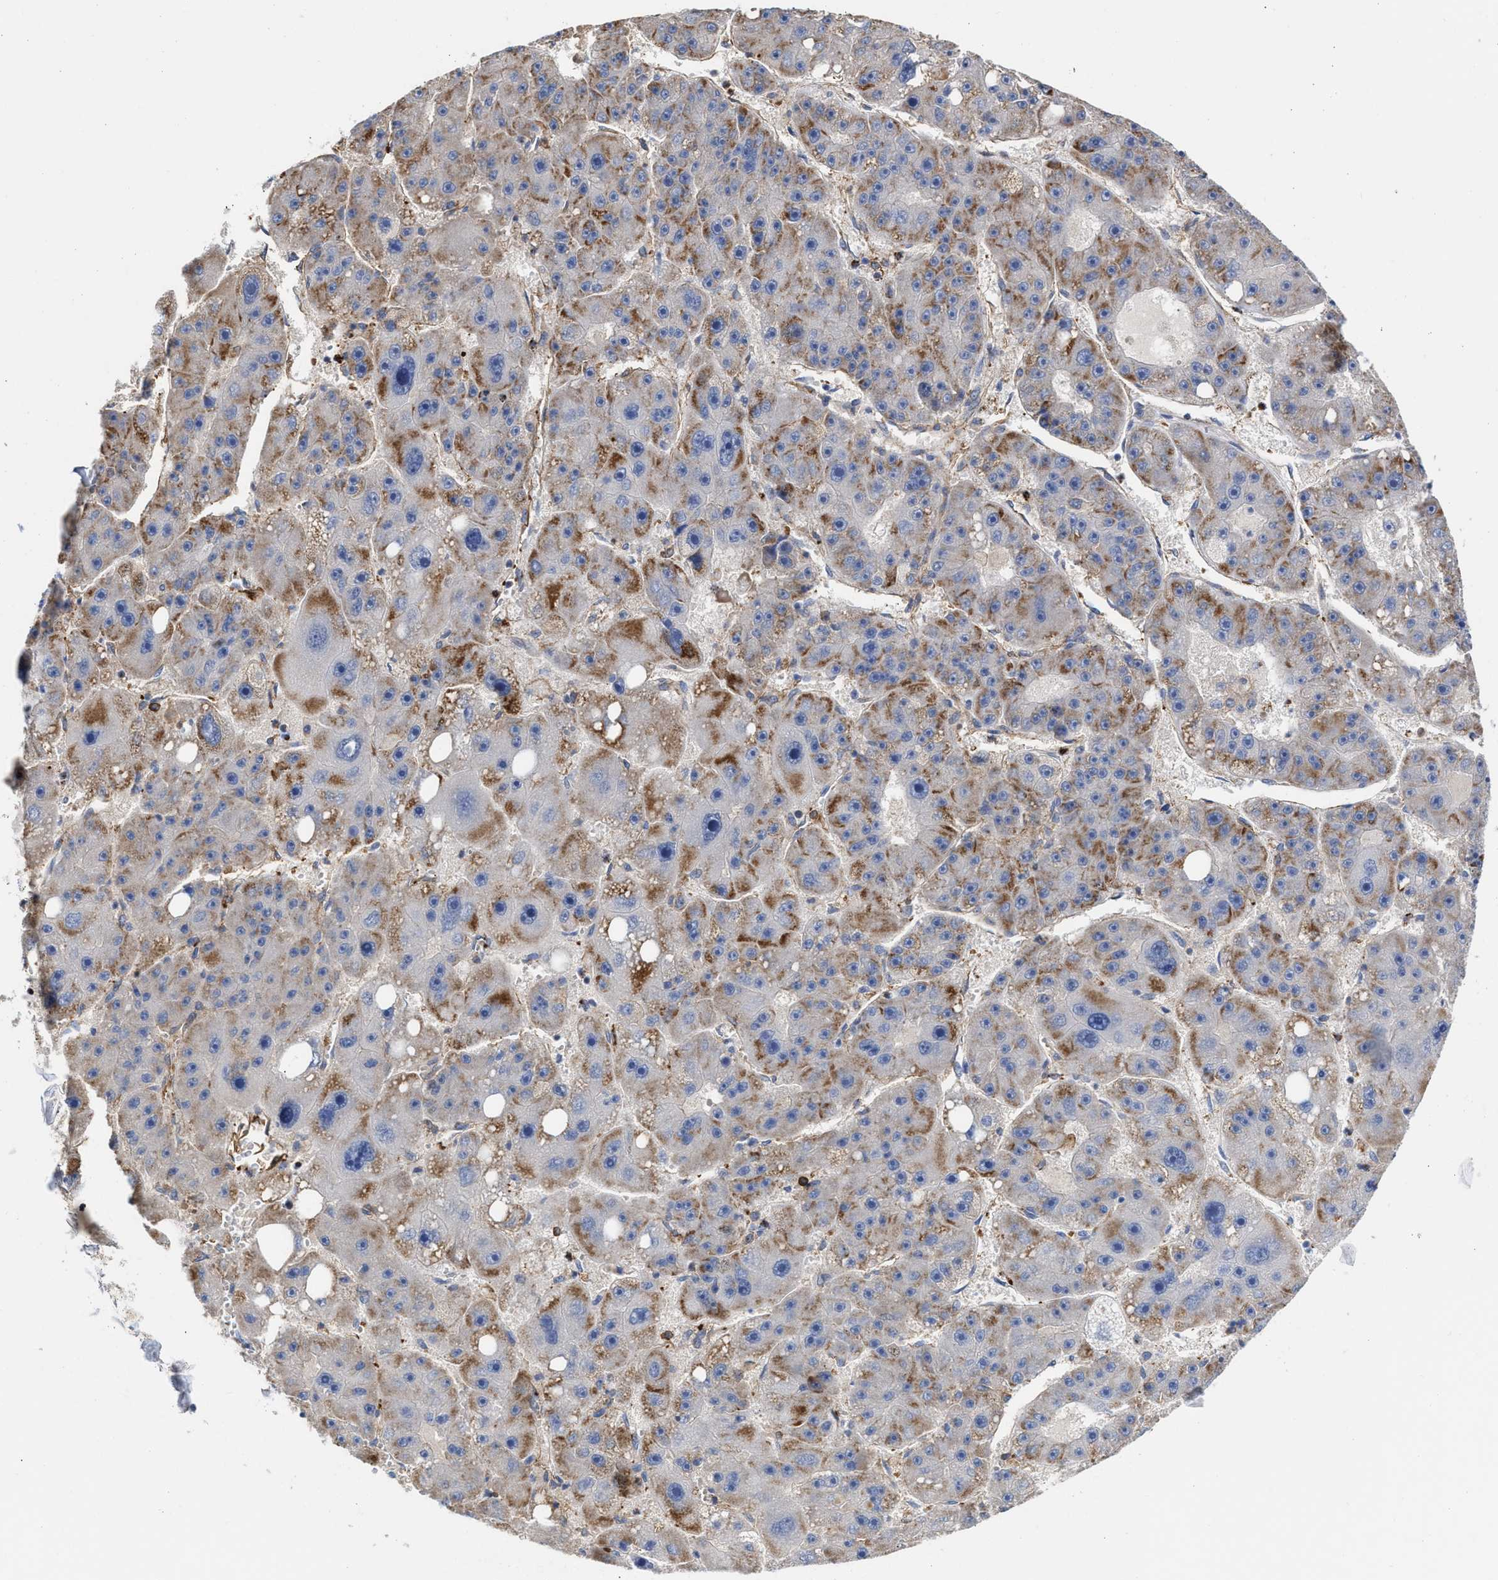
{"staining": {"intensity": "moderate", "quantity": "<25%", "location": "cytoplasmic/membranous"}, "tissue": "liver cancer", "cell_type": "Tumor cells", "image_type": "cancer", "snomed": [{"axis": "morphology", "description": "Carcinoma, Hepatocellular, NOS"}, {"axis": "topography", "description": "Liver"}], "caption": "Liver hepatocellular carcinoma stained for a protein (brown) exhibits moderate cytoplasmic/membranous positive staining in about <25% of tumor cells.", "gene": "HS3ST5", "patient": {"sex": "female", "age": 61}}